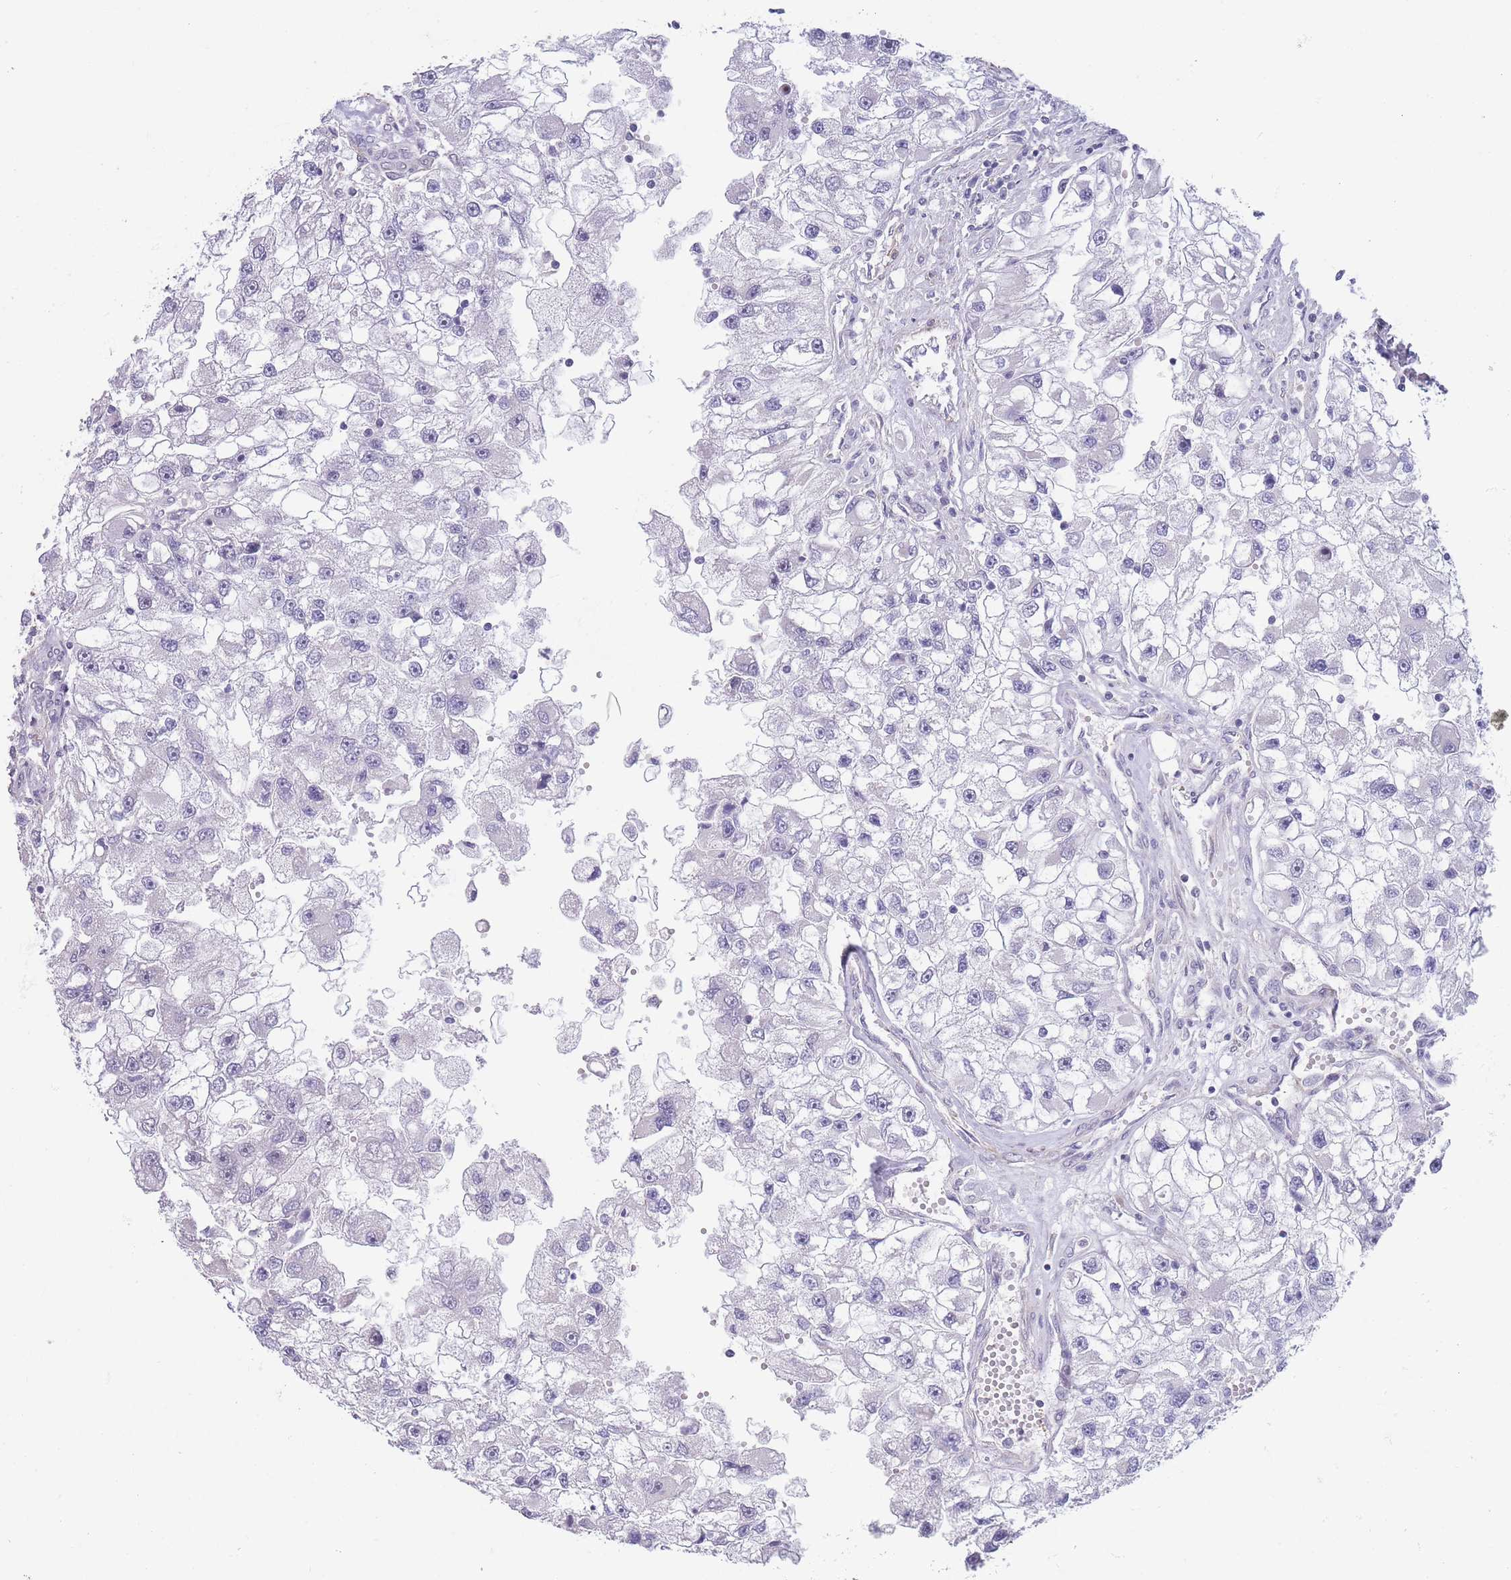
{"staining": {"intensity": "negative", "quantity": "none", "location": "none"}, "tissue": "renal cancer", "cell_type": "Tumor cells", "image_type": "cancer", "snomed": [{"axis": "morphology", "description": "Adenocarcinoma, NOS"}, {"axis": "topography", "description": "Kidney"}], "caption": "The image reveals no significant positivity in tumor cells of adenocarcinoma (renal). The staining was performed using DAB (3,3'-diaminobenzidine) to visualize the protein expression in brown, while the nuclei were stained in blue with hematoxylin (Magnification: 20x).", "gene": "ASAP3", "patient": {"sex": "male", "age": 63}}